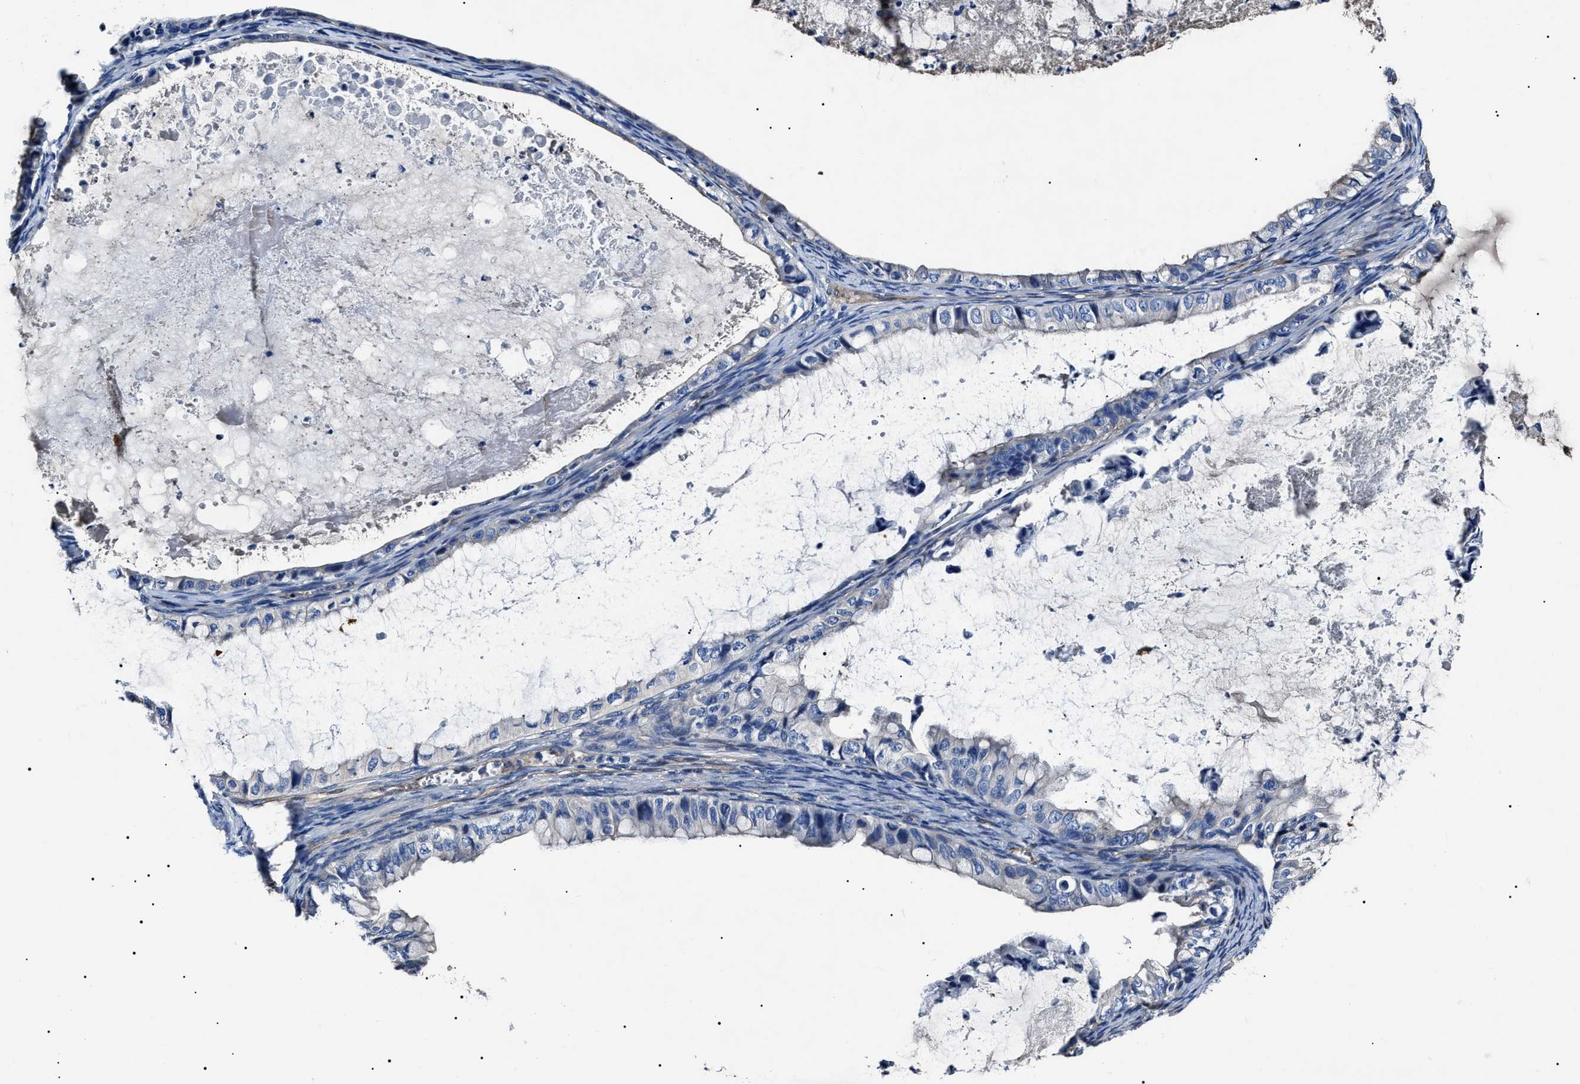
{"staining": {"intensity": "negative", "quantity": "none", "location": "none"}, "tissue": "ovarian cancer", "cell_type": "Tumor cells", "image_type": "cancer", "snomed": [{"axis": "morphology", "description": "Cystadenocarcinoma, mucinous, NOS"}, {"axis": "topography", "description": "Ovary"}], "caption": "Human mucinous cystadenocarcinoma (ovarian) stained for a protein using IHC reveals no positivity in tumor cells.", "gene": "KLHL42", "patient": {"sex": "female", "age": 80}}